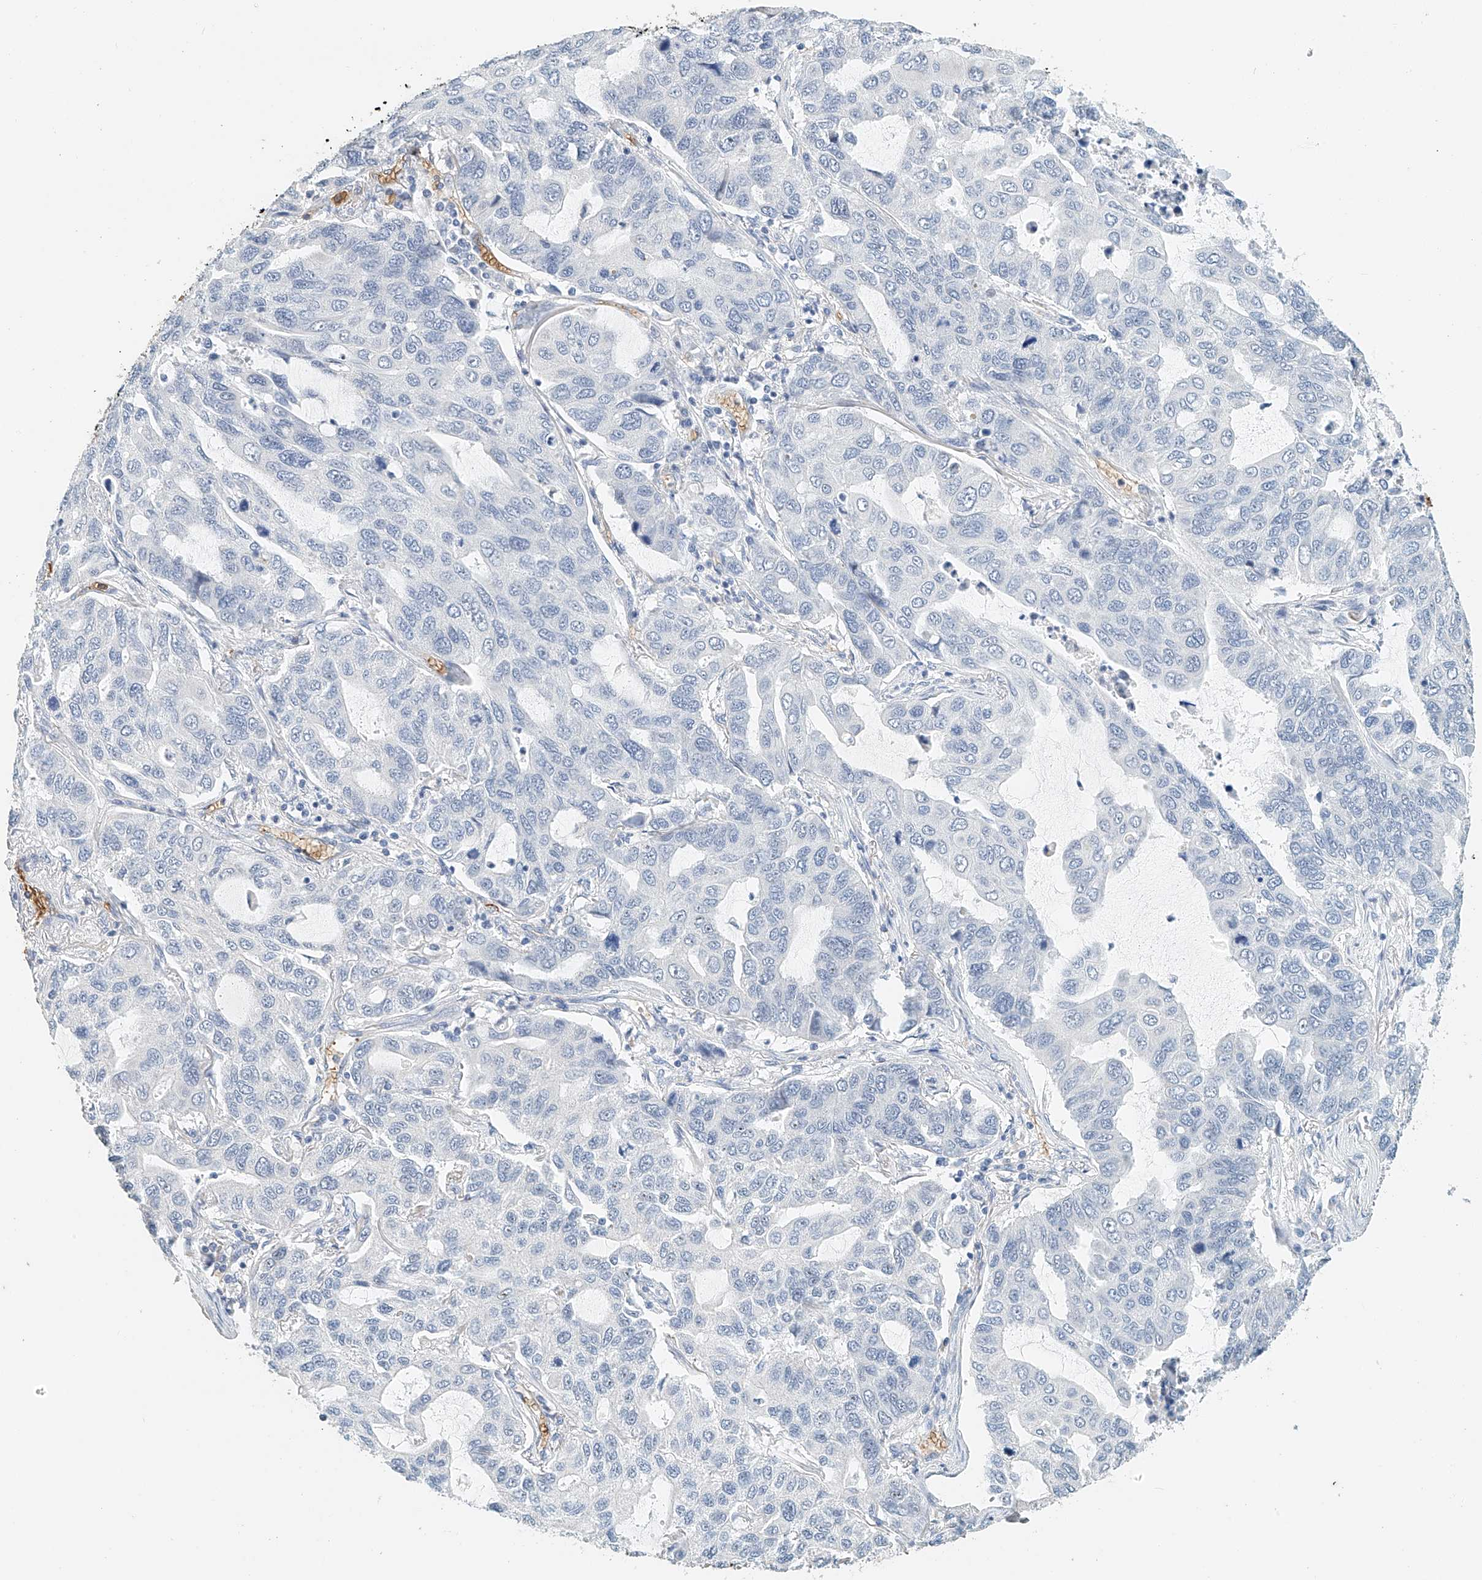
{"staining": {"intensity": "negative", "quantity": "none", "location": "none"}, "tissue": "lung cancer", "cell_type": "Tumor cells", "image_type": "cancer", "snomed": [{"axis": "morphology", "description": "Adenocarcinoma, NOS"}, {"axis": "topography", "description": "Lung"}], "caption": "The histopathology image displays no staining of tumor cells in lung adenocarcinoma.", "gene": "RCAN3", "patient": {"sex": "male", "age": 64}}